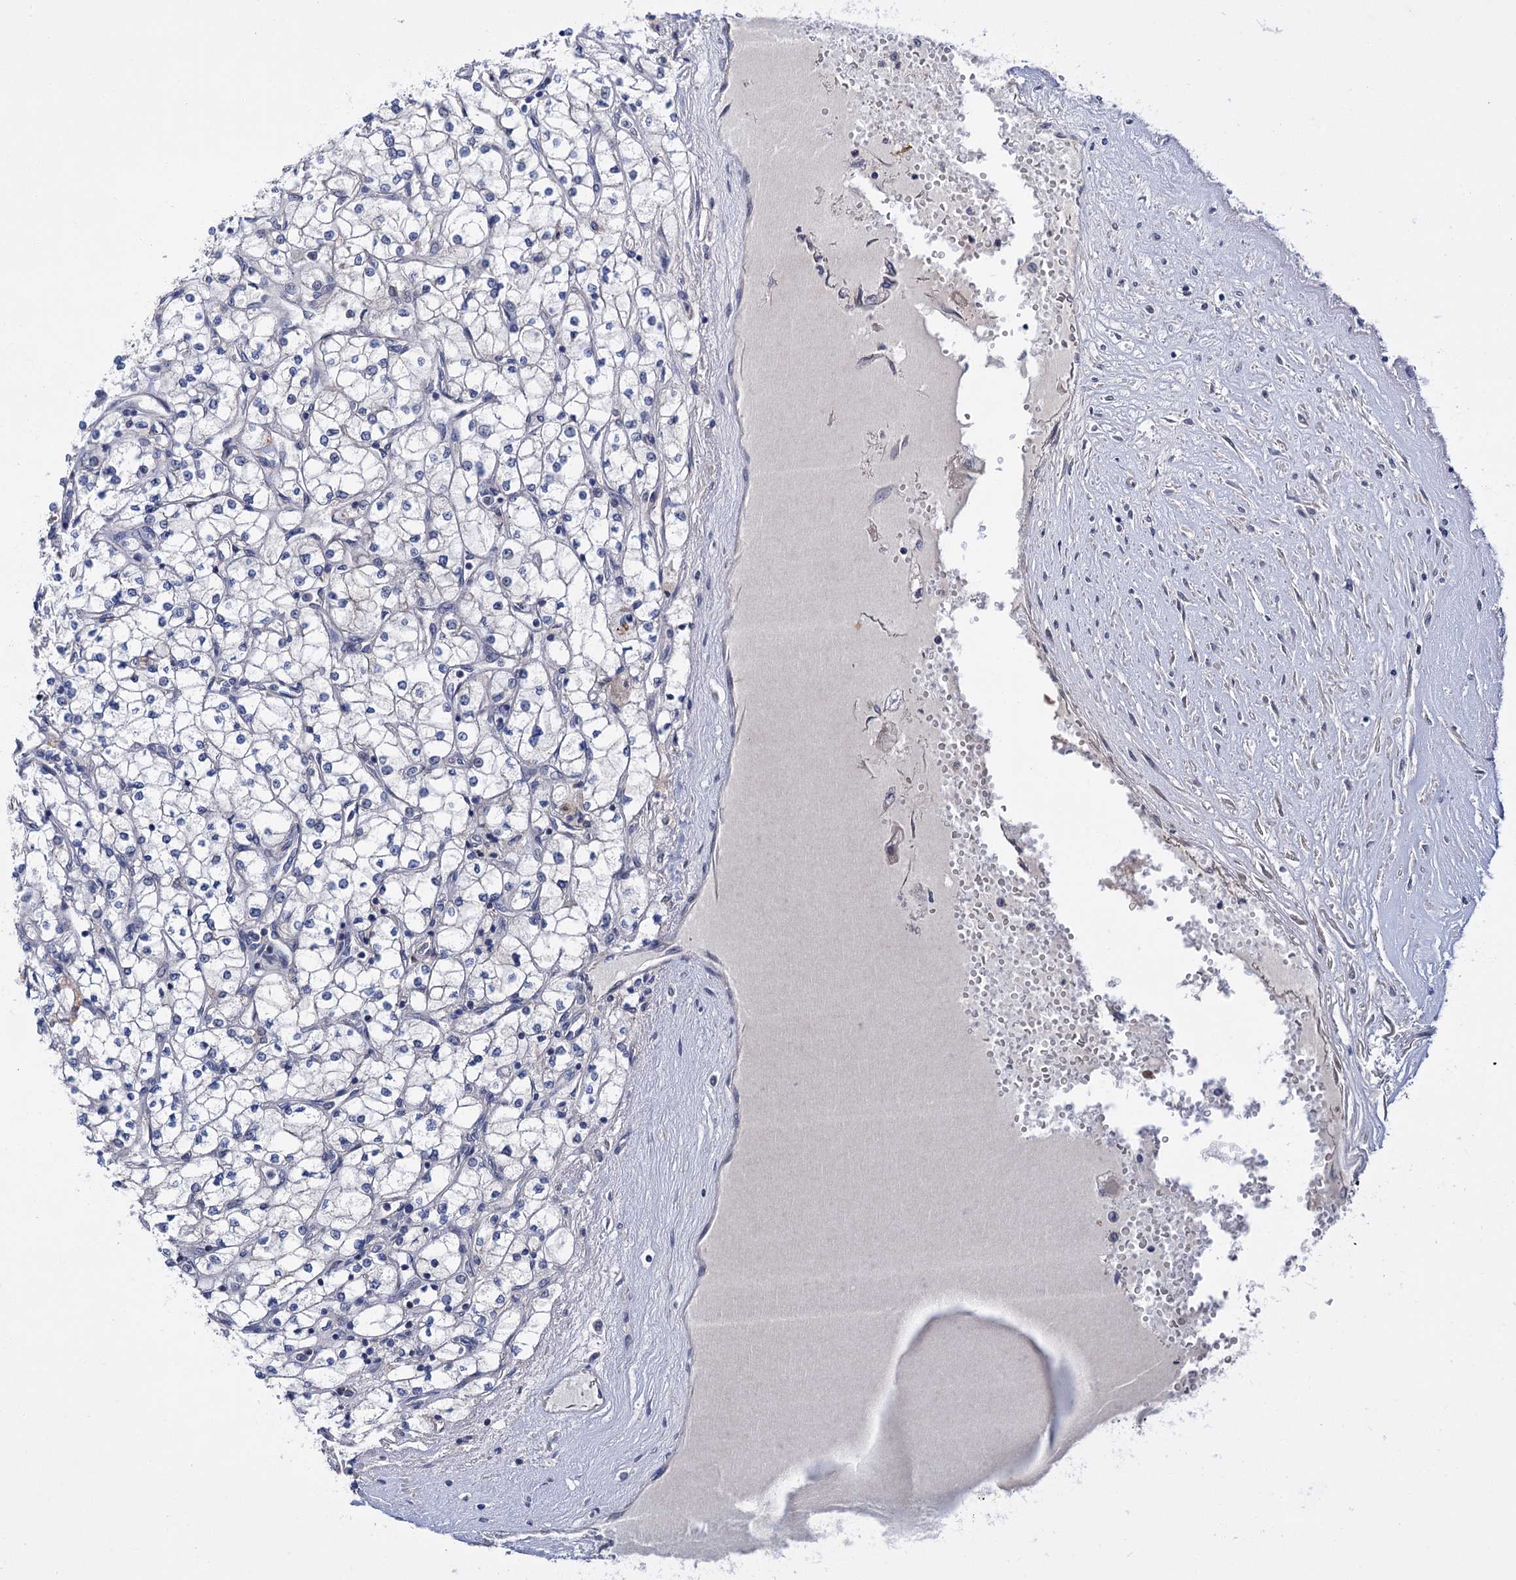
{"staining": {"intensity": "negative", "quantity": "none", "location": "none"}, "tissue": "renal cancer", "cell_type": "Tumor cells", "image_type": "cancer", "snomed": [{"axis": "morphology", "description": "Adenocarcinoma, NOS"}, {"axis": "topography", "description": "Kidney"}], "caption": "A micrograph of renal adenocarcinoma stained for a protein reveals no brown staining in tumor cells. (DAB (3,3'-diaminobenzidine) IHC visualized using brightfield microscopy, high magnification).", "gene": "MORN3", "patient": {"sex": "male", "age": 80}}